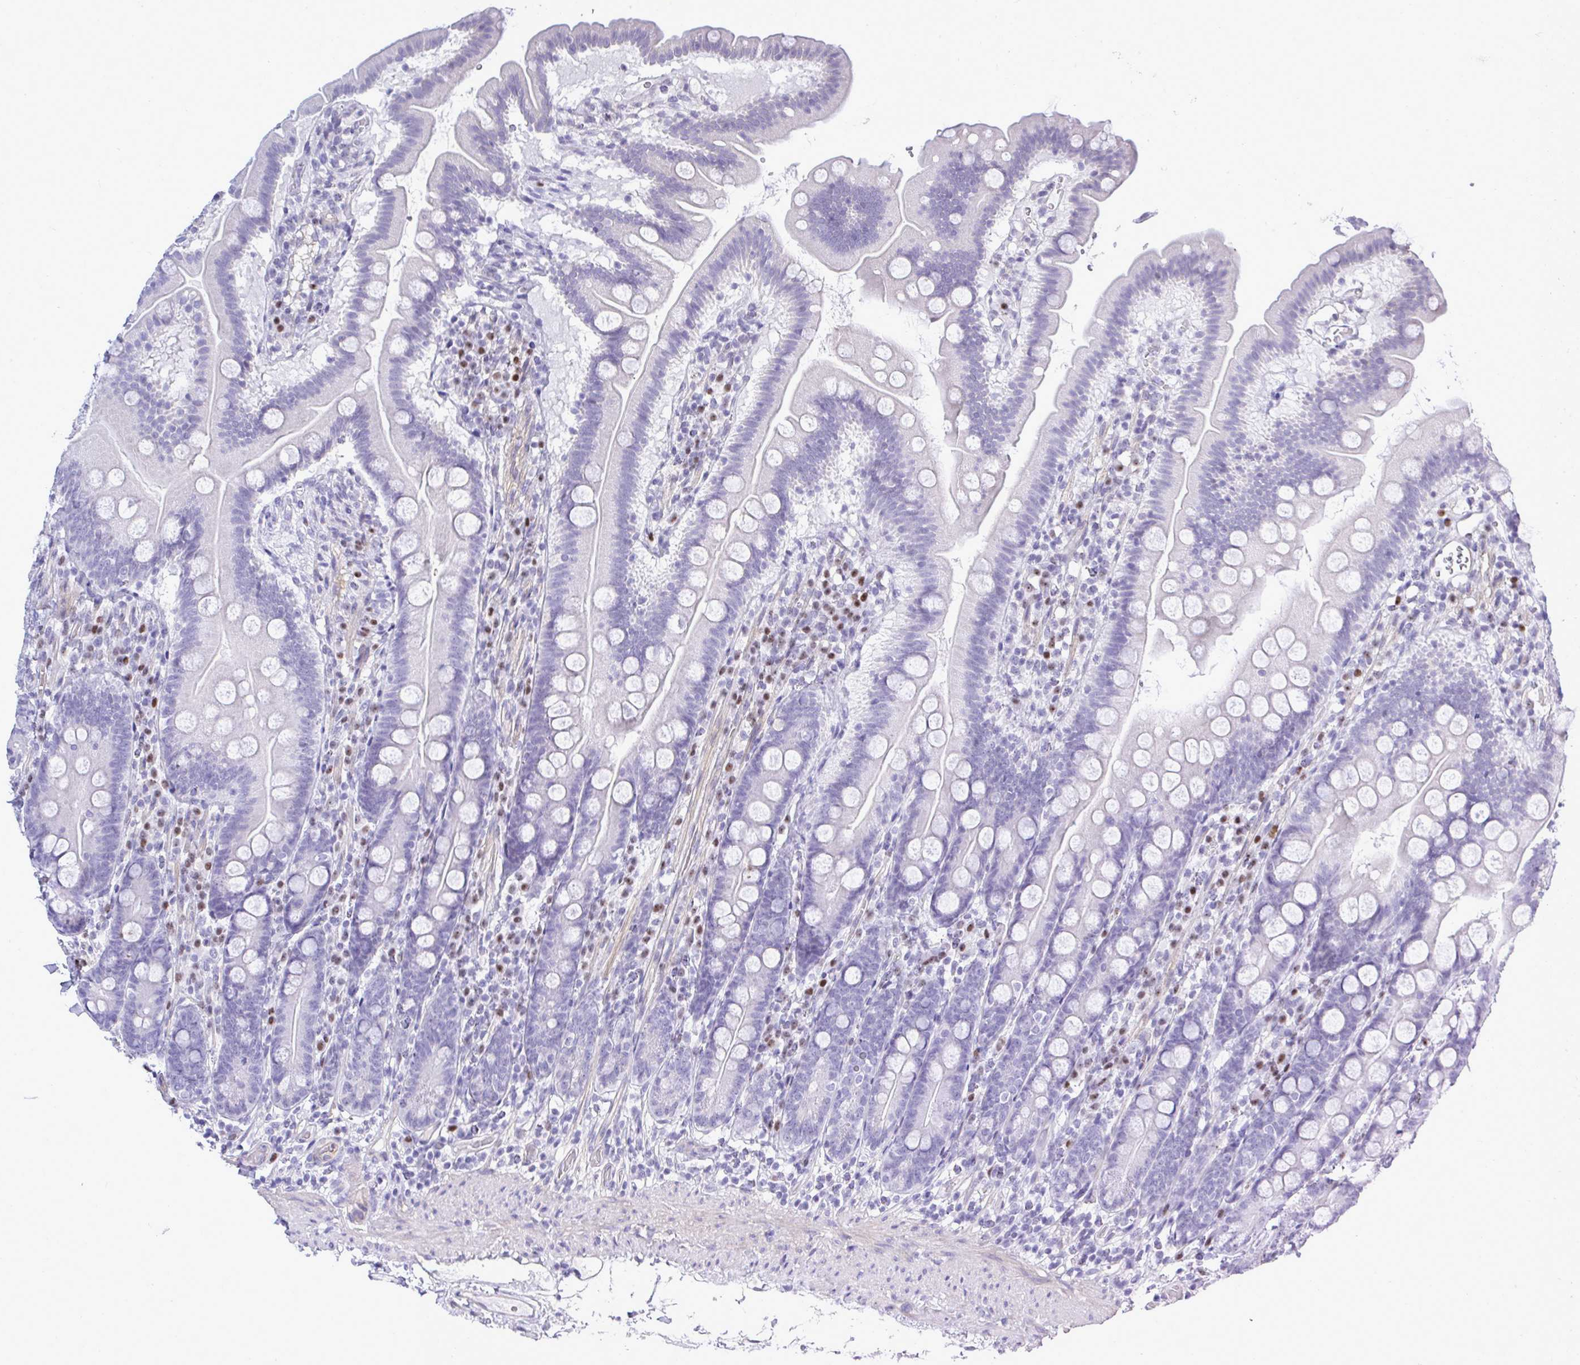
{"staining": {"intensity": "negative", "quantity": "none", "location": "none"}, "tissue": "duodenum", "cell_type": "Glandular cells", "image_type": "normal", "snomed": [{"axis": "morphology", "description": "Normal tissue, NOS"}, {"axis": "topography", "description": "Duodenum"}], "caption": "Immunohistochemistry photomicrograph of benign duodenum: duodenum stained with DAB (3,3'-diaminobenzidine) demonstrates no significant protein expression in glandular cells. The staining was performed using DAB (3,3'-diaminobenzidine) to visualize the protein expression in brown, while the nuclei were stained in blue with hematoxylin (Magnification: 20x).", "gene": "SLC25A51", "patient": {"sex": "female", "age": 67}}